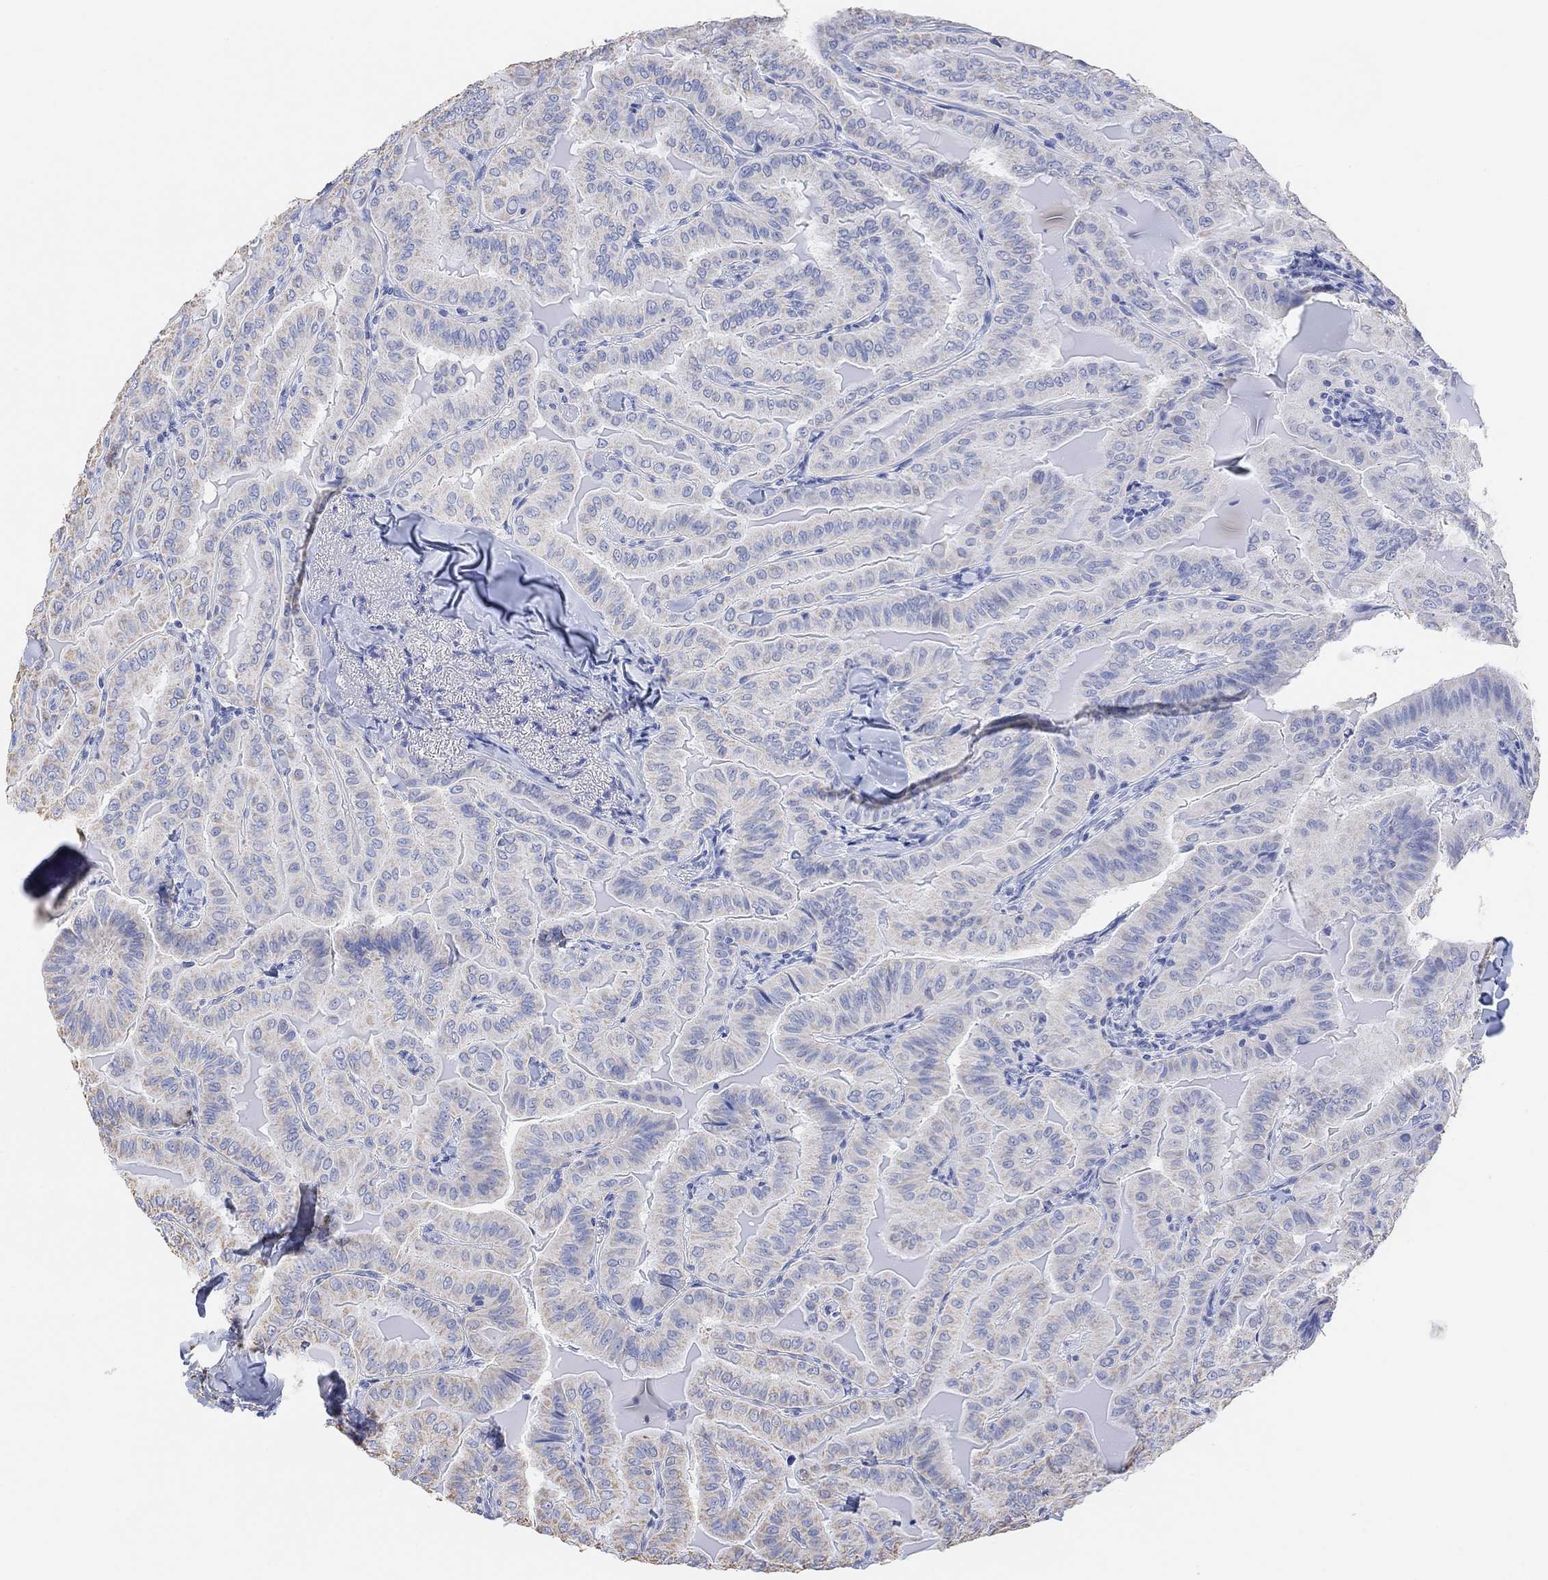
{"staining": {"intensity": "moderate", "quantity": "<25%", "location": "cytoplasmic/membranous"}, "tissue": "thyroid cancer", "cell_type": "Tumor cells", "image_type": "cancer", "snomed": [{"axis": "morphology", "description": "Papillary adenocarcinoma, NOS"}, {"axis": "topography", "description": "Thyroid gland"}], "caption": "Tumor cells exhibit low levels of moderate cytoplasmic/membranous positivity in approximately <25% of cells in human papillary adenocarcinoma (thyroid). The protein is stained brown, and the nuclei are stained in blue (DAB IHC with brightfield microscopy, high magnification).", "gene": "SYT12", "patient": {"sex": "female", "age": 68}}